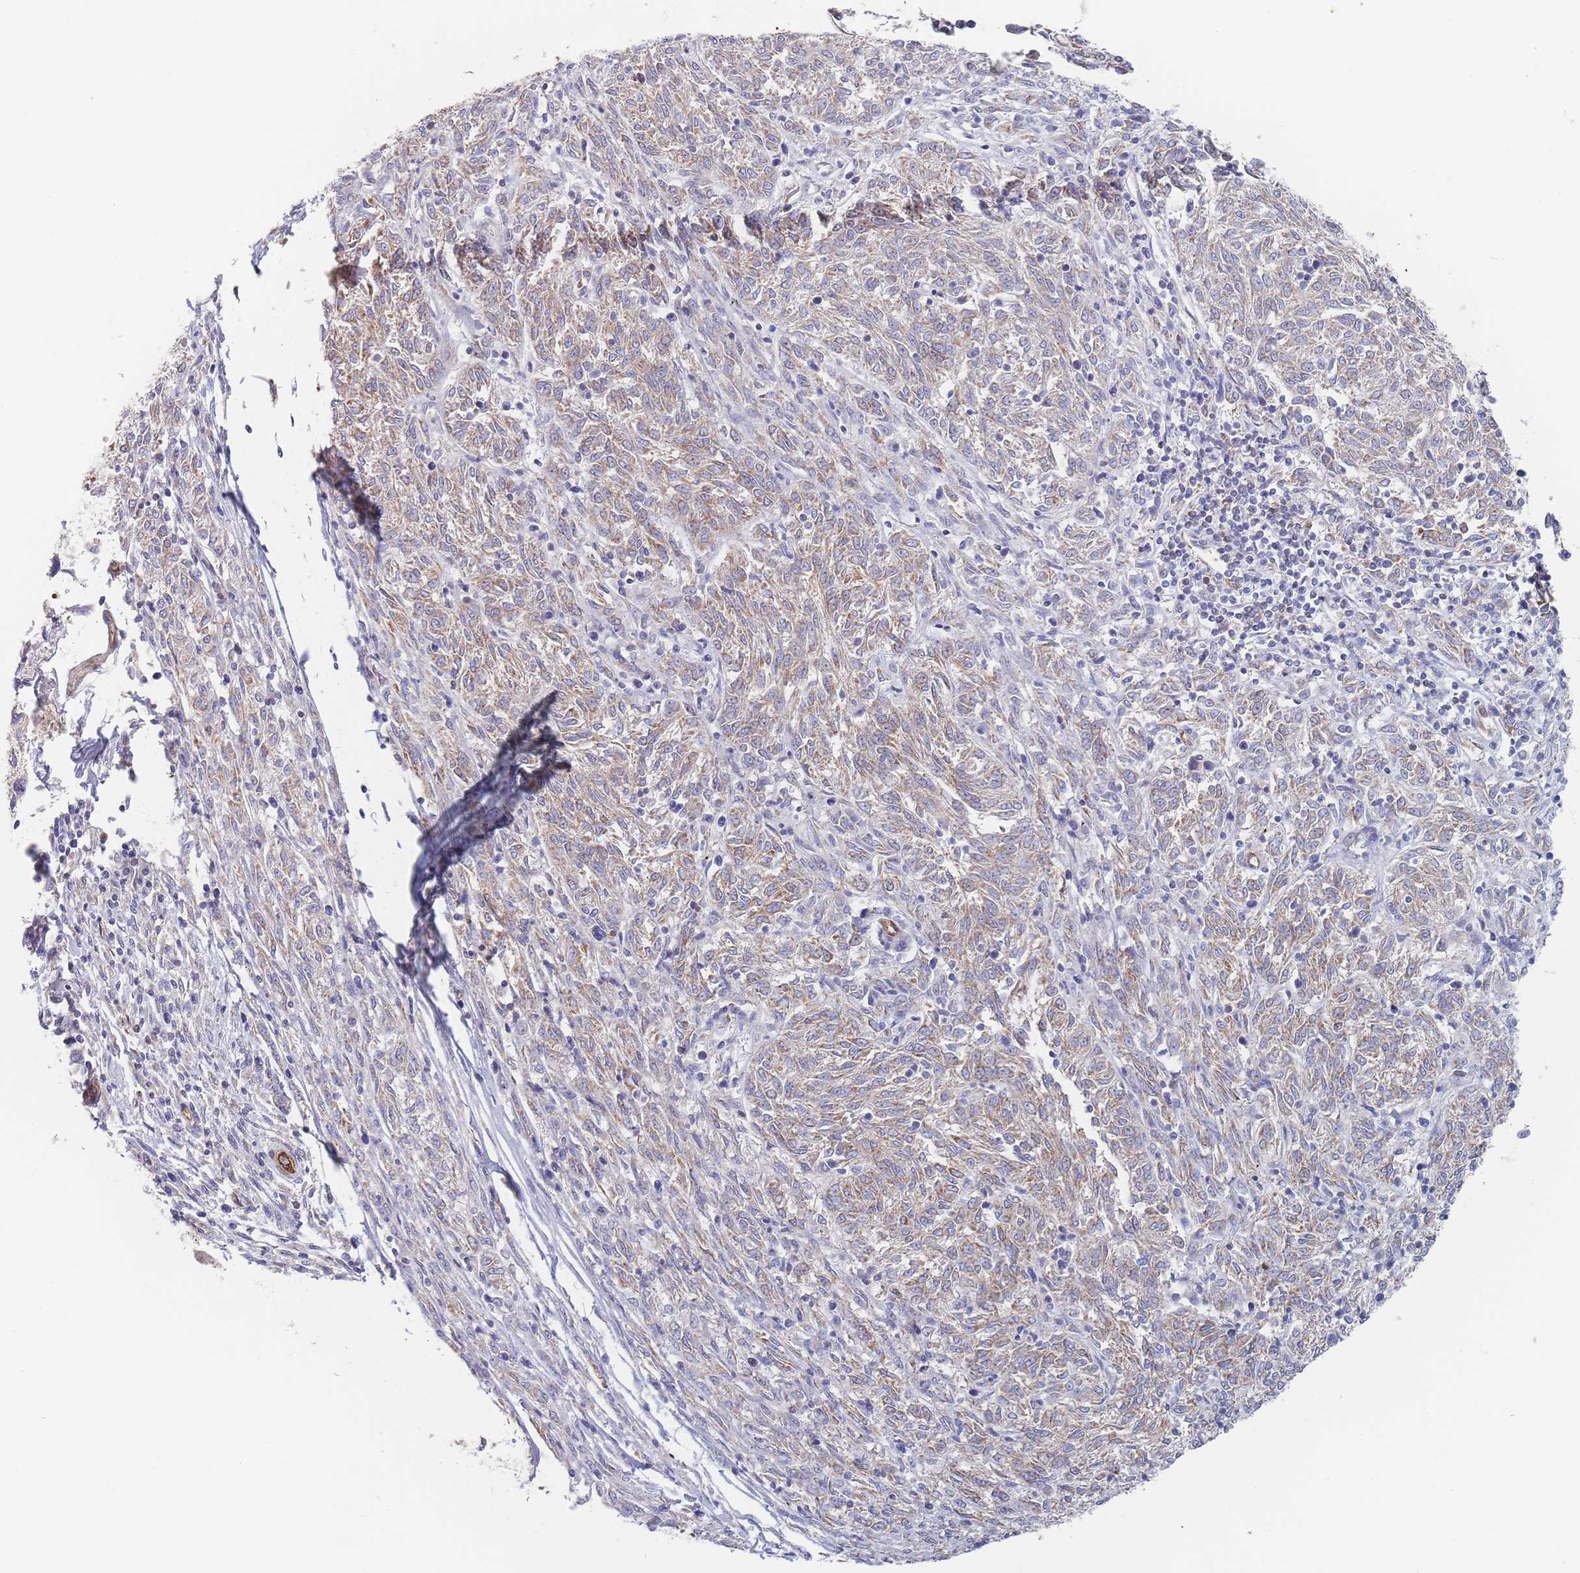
{"staining": {"intensity": "weak", "quantity": ">75%", "location": "cytoplasmic/membranous"}, "tissue": "melanoma", "cell_type": "Tumor cells", "image_type": "cancer", "snomed": [{"axis": "morphology", "description": "Malignant melanoma, NOS"}, {"axis": "topography", "description": "Skin"}], "caption": "This histopathology image displays IHC staining of malignant melanoma, with low weak cytoplasmic/membranous staining in approximately >75% of tumor cells.", "gene": "G6PC1", "patient": {"sex": "female", "age": 72}}